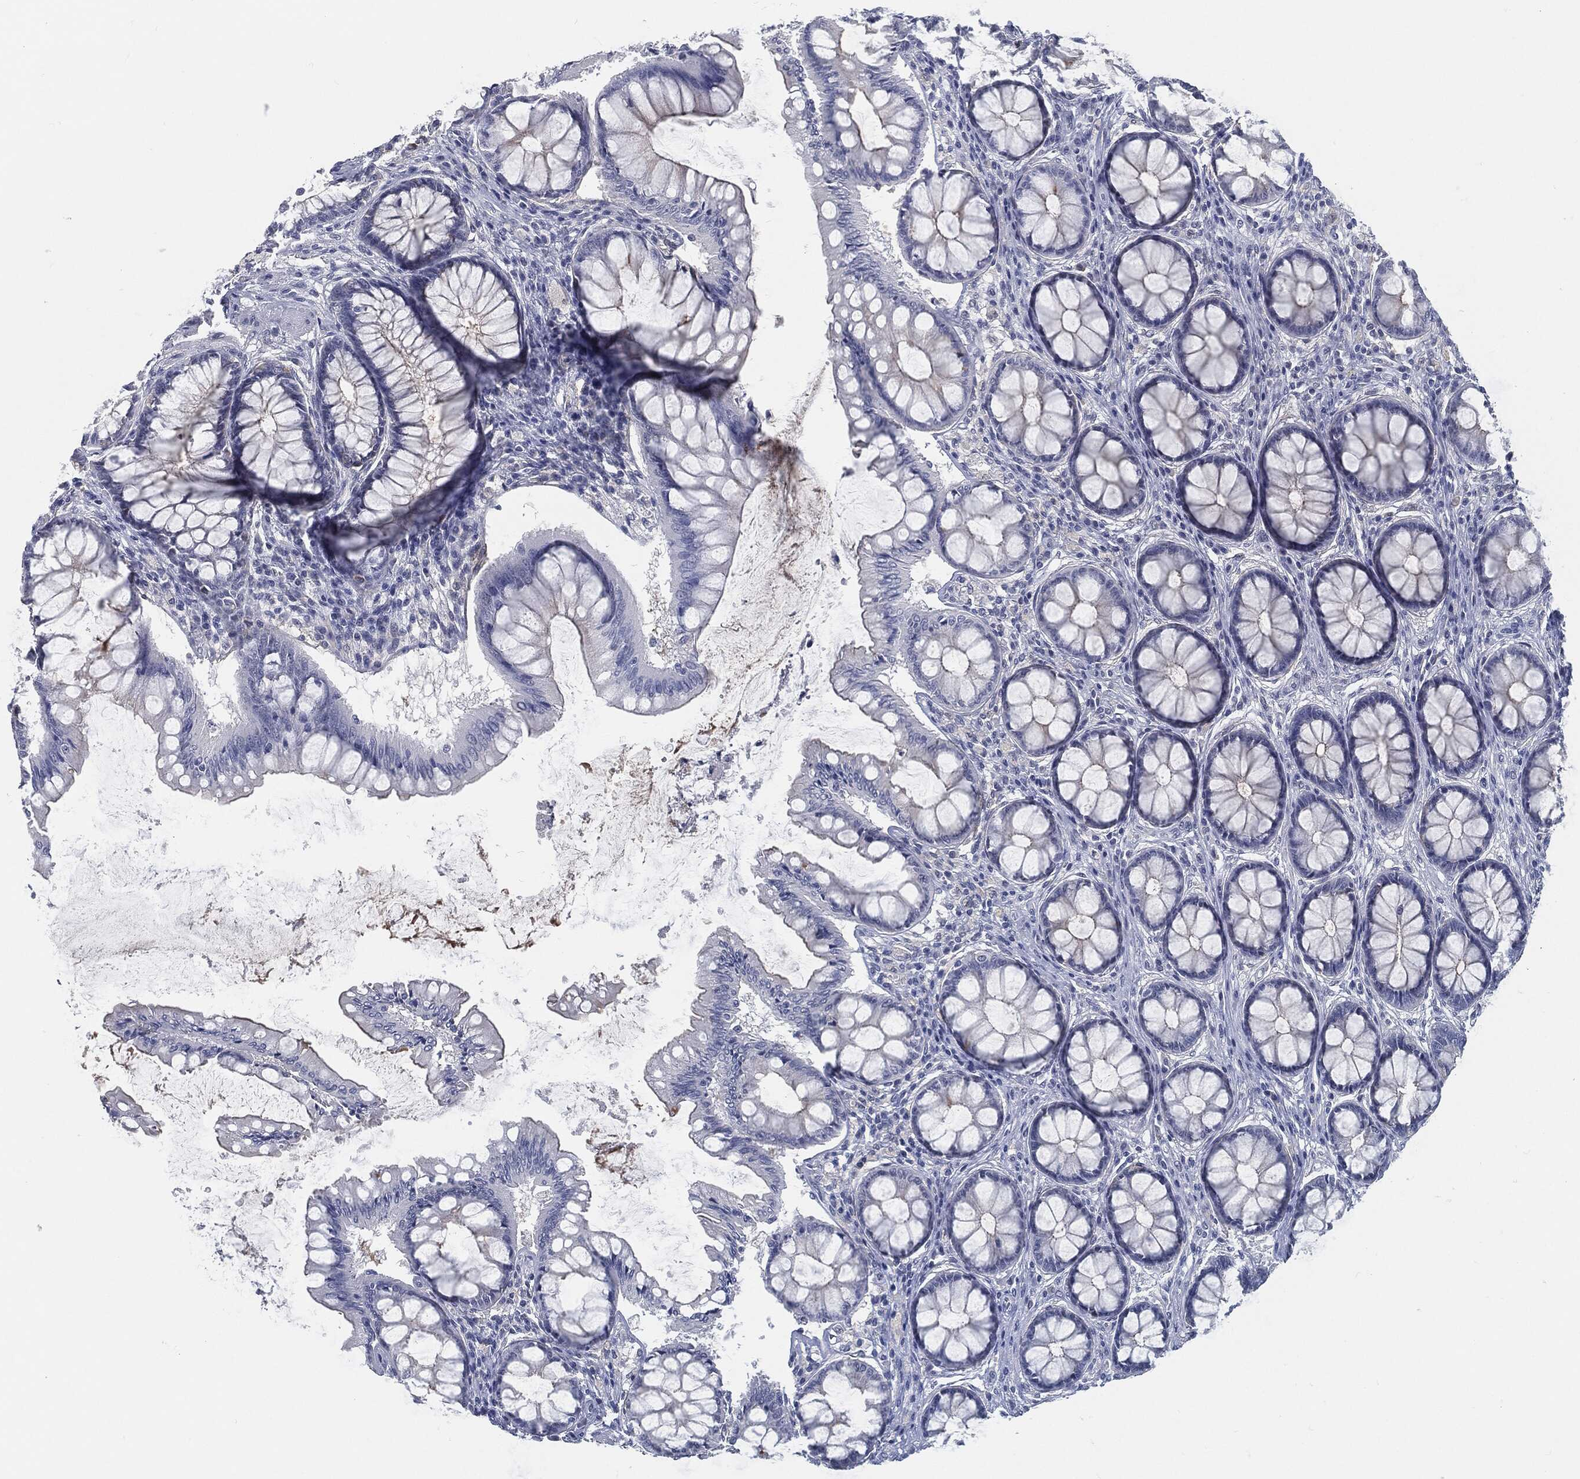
{"staining": {"intensity": "negative", "quantity": "none", "location": "none"}, "tissue": "colon", "cell_type": "Endothelial cells", "image_type": "normal", "snomed": [{"axis": "morphology", "description": "Normal tissue, NOS"}, {"axis": "topography", "description": "Colon"}], "caption": "Immunohistochemistry micrograph of unremarkable human colon stained for a protein (brown), which shows no staining in endothelial cells.", "gene": "PROM1", "patient": {"sex": "female", "age": 65}}